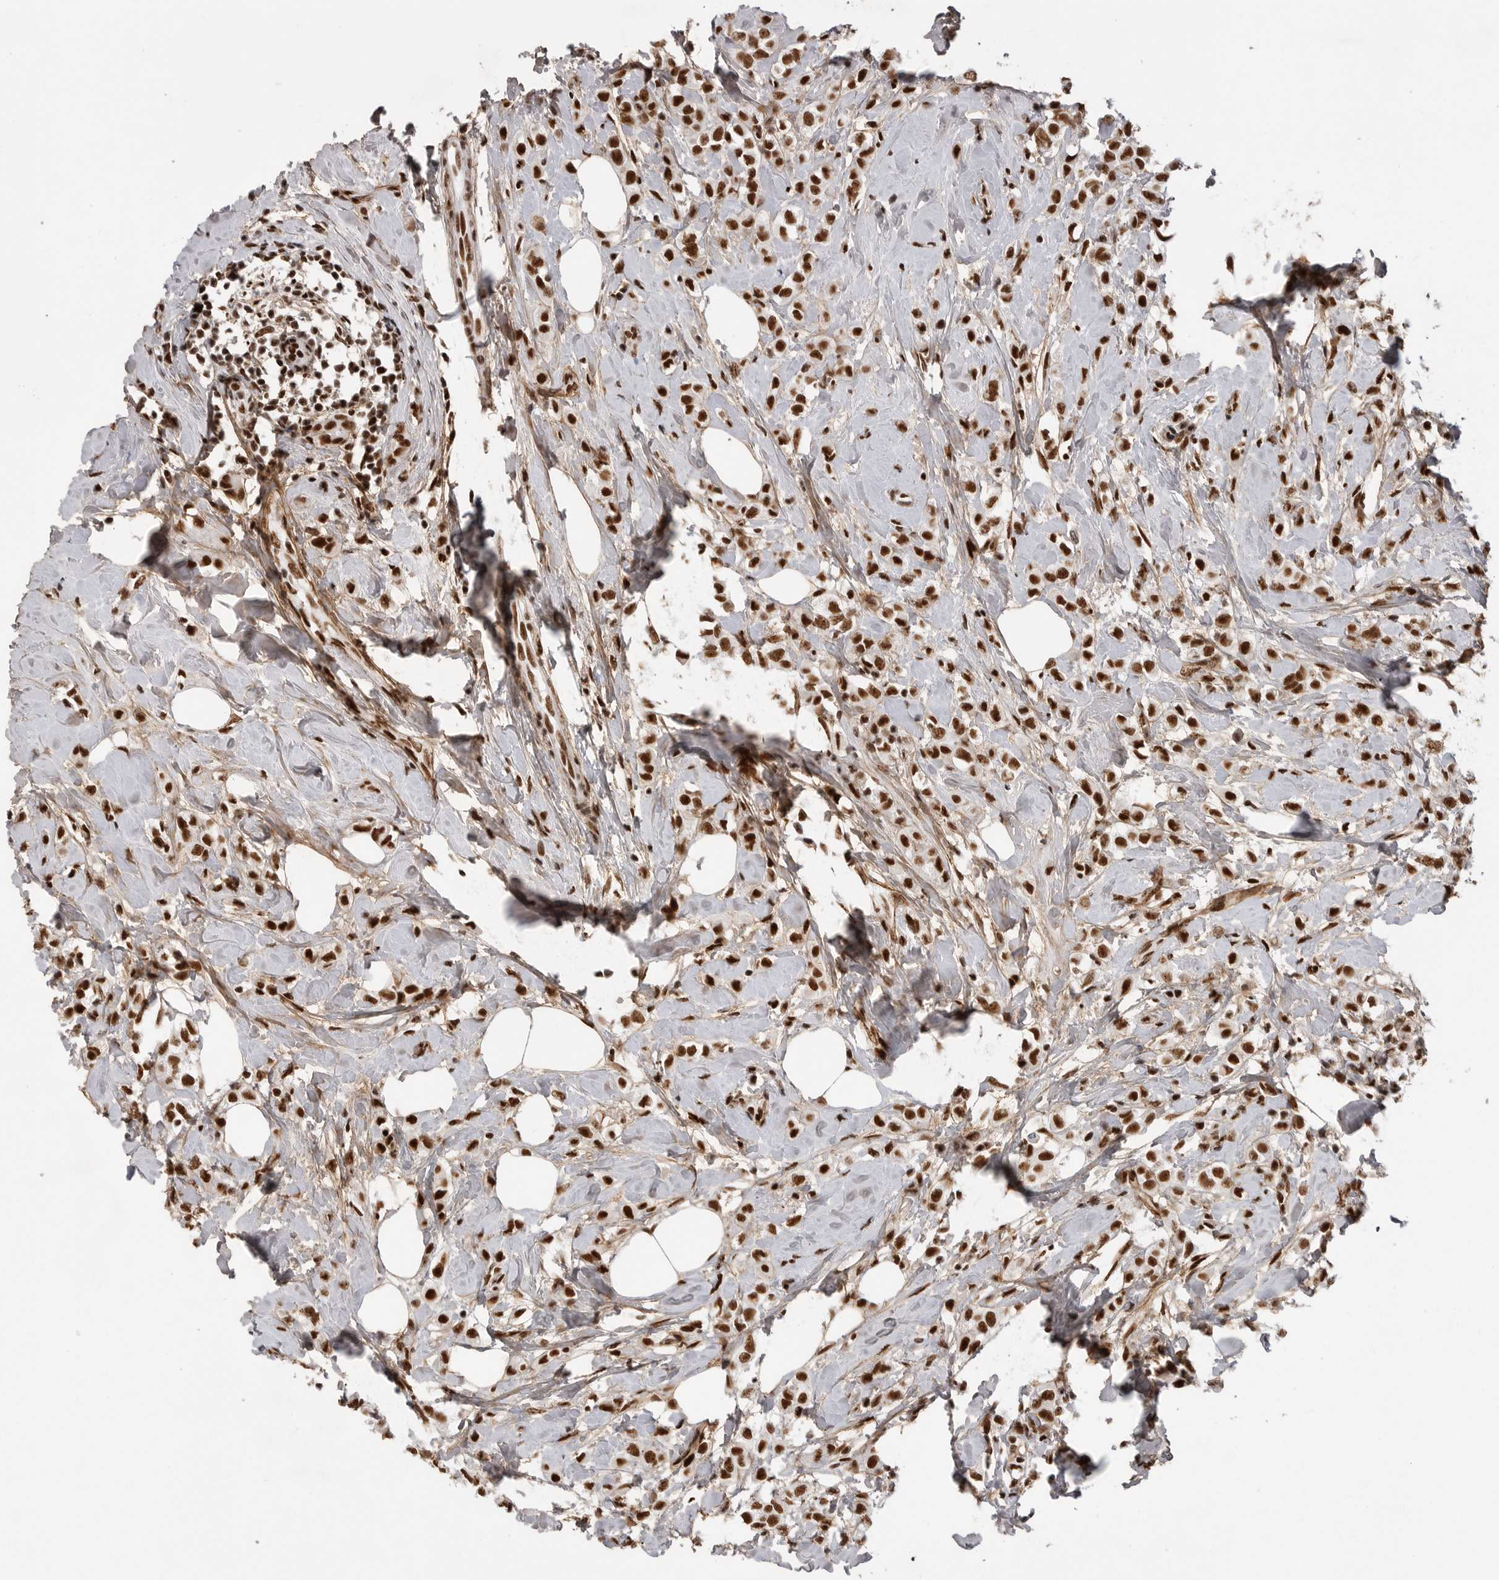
{"staining": {"intensity": "strong", "quantity": ">75%", "location": "nuclear"}, "tissue": "breast cancer", "cell_type": "Tumor cells", "image_type": "cancer", "snomed": [{"axis": "morphology", "description": "Lobular carcinoma"}, {"axis": "topography", "description": "Breast"}], "caption": "This is an image of immunohistochemistry staining of breast cancer, which shows strong positivity in the nuclear of tumor cells.", "gene": "PPP1R8", "patient": {"sex": "female", "age": 47}}